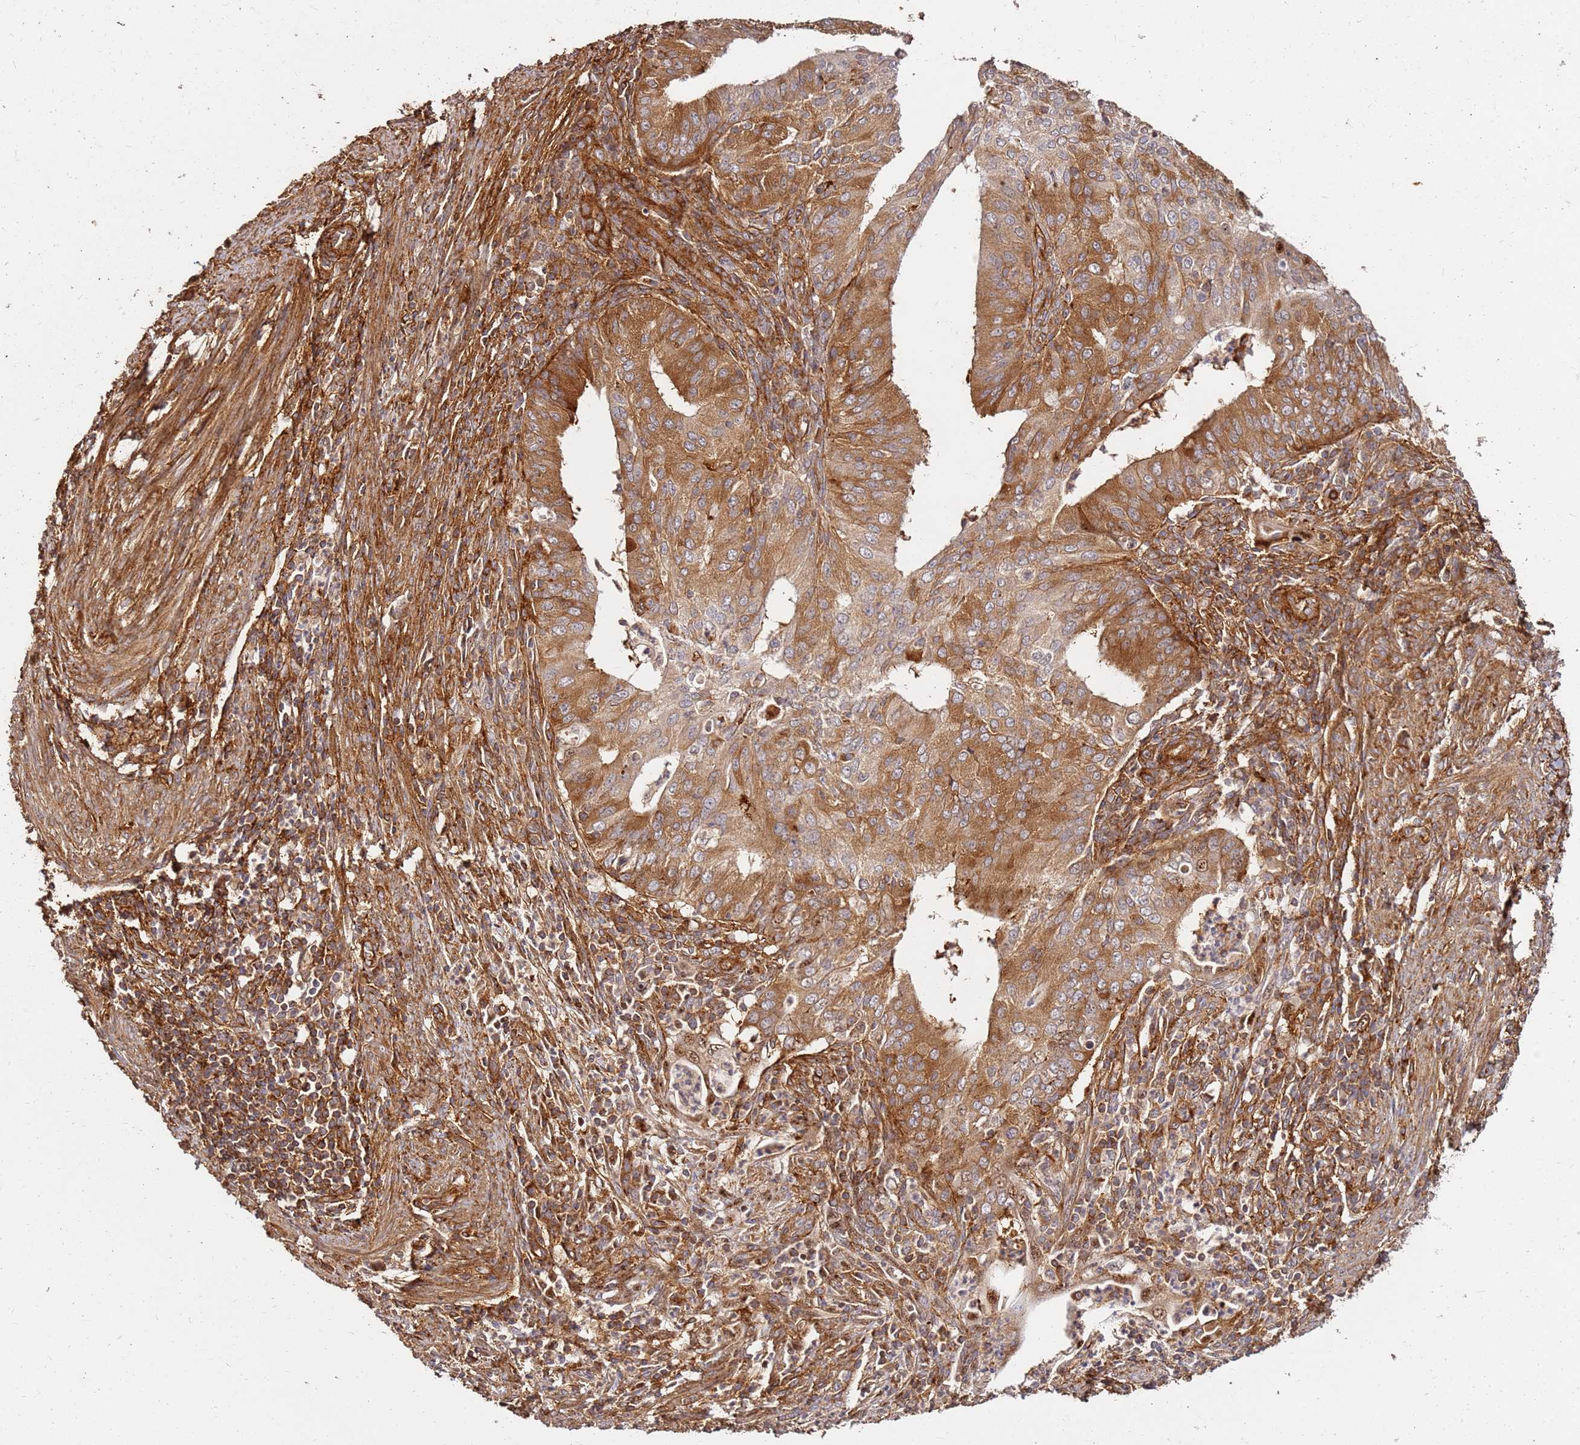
{"staining": {"intensity": "strong", "quantity": "25%-75%", "location": "cytoplasmic/membranous"}, "tissue": "endometrial cancer", "cell_type": "Tumor cells", "image_type": "cancer", "snomed": [{"axis": "morphology", "description": "Adenocarcinoma, NOS"}, {"axis": "topography", "description": "Endometrium"}], "caption": "A histopathology image of endometrial adenocarcinoma stained for a protein reveals strong cytoplasmic/membranous brown staining in tumor cells.", "gene": "DVL3", "patient": {"sex": "female", "age": 50}}